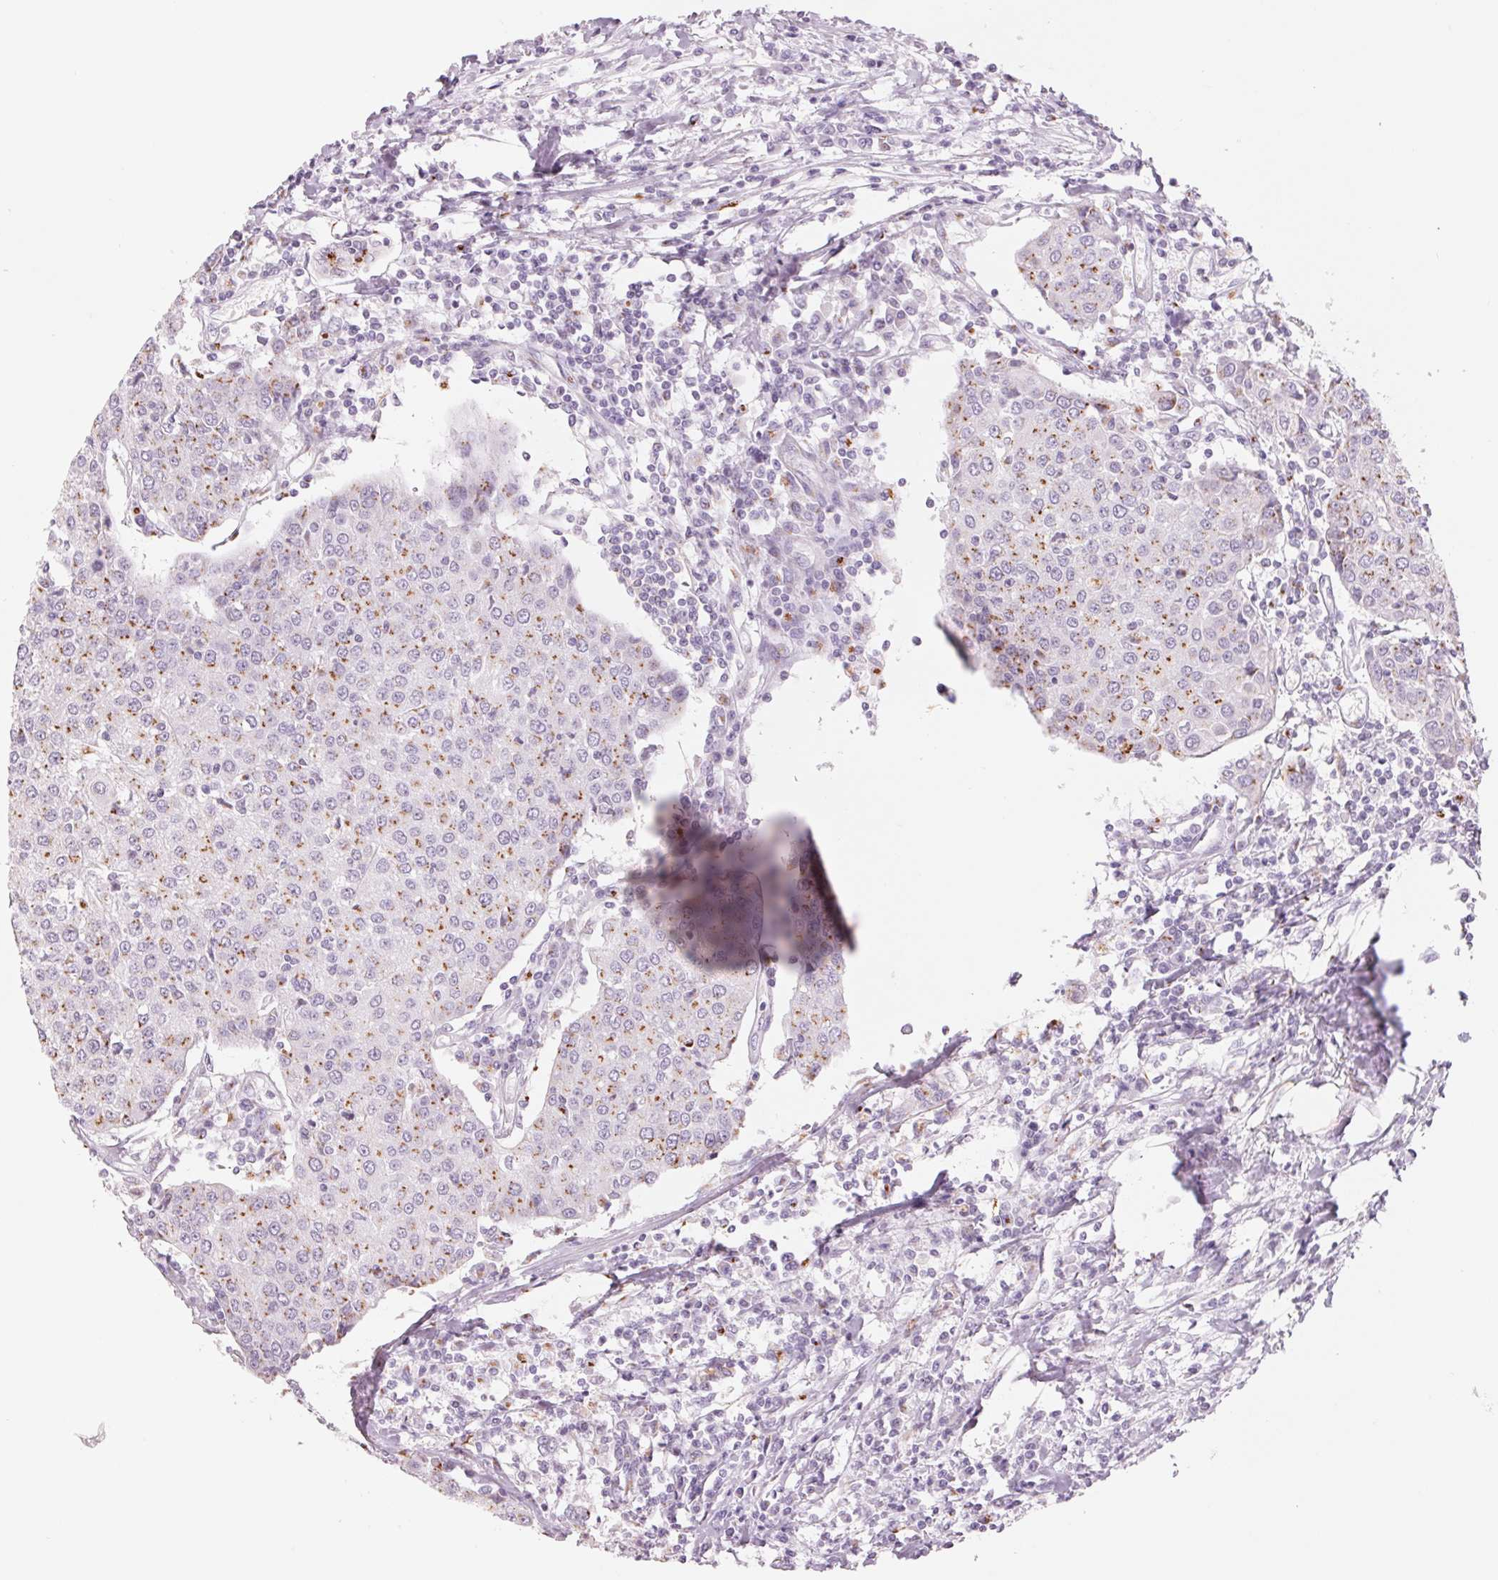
{"staining": {"intensity": "moderate", "quantity": ">75%", "location": "cytoplasmic/membranous"}, "tissue": "urothelial cancer", "cell_type": "Tumor cells", "image_type": "cancer", "snomed": [{"axis": "morphology", "description": "Urothelial carcinoma, High grade"}, {"axis": "topography", "description": "Urinary bladder"}], "caption": "This photomicrograph displays urothelial cancer stained with IHC to label a protein in brown. The cytoplasmic/membranous of tumor cells show moderate positivity for the protein. Nuclei are counter-stained blue.", "gene": "GALNT7", "patient": {"sex": "female", "age": 85}}